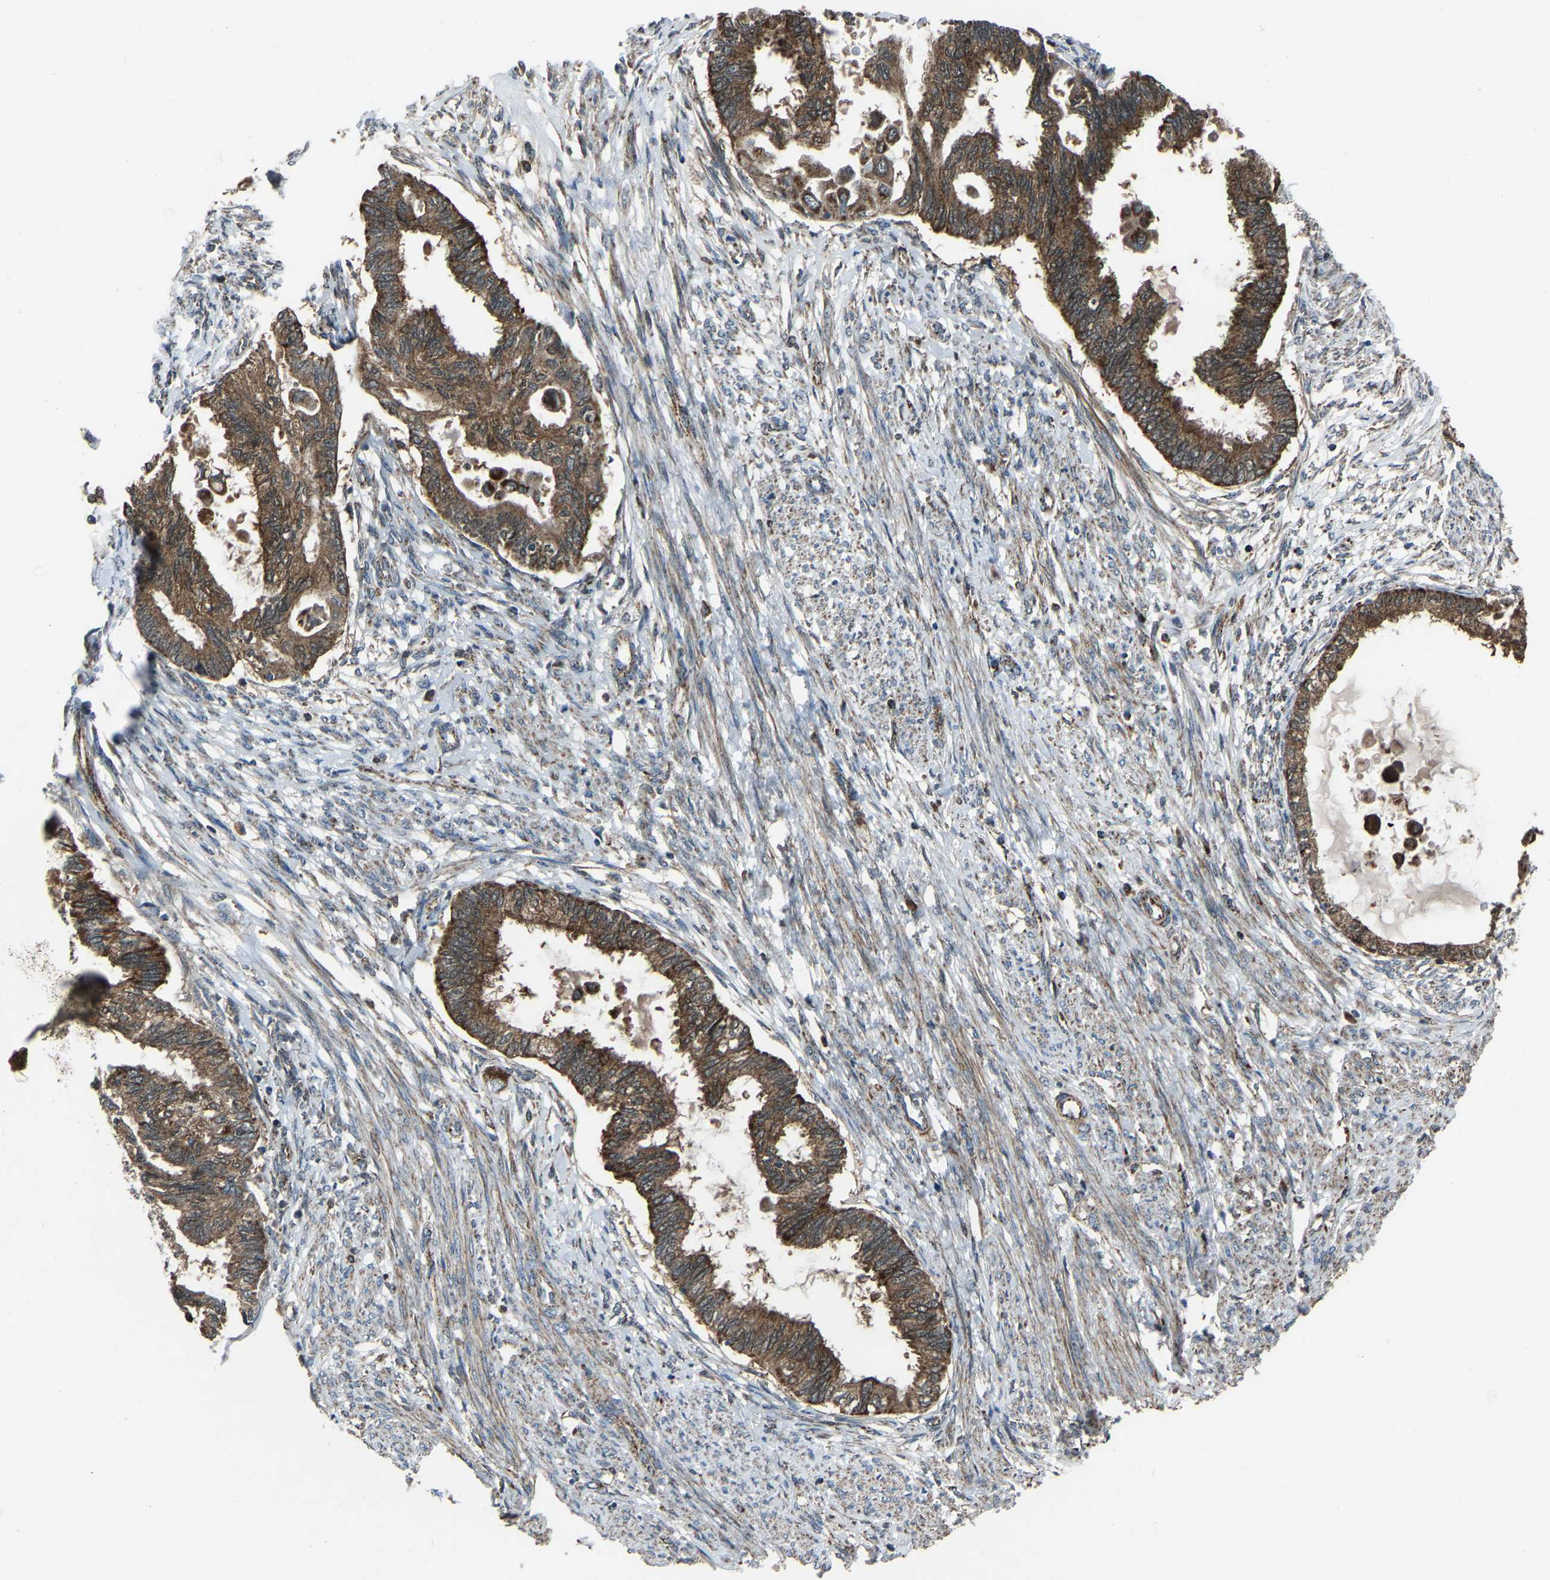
{"staining": {"intensity": "moderate", "quantity": ">75%", "location": "cytoplasmic/membranous"}, "tissue": "cervical cancer", "cell_type": "Tumor cells", "image_type": "cancer", "snomed": [{"axis": "morphology", "description": "Normal tissue, NOS"}, {"axis": "morphology", "description": "Adenocarcinoma, NOS"}, {"axis": "topography", "description": "Cervix"}, {"axis": "topography", "description": "Endometrium"}], "caption": "Tumor cells display medium levels of moderate cytoplasmic/membranous positivity in about >75% of cells in cervical cancer (adenocarcinoma).", "gene": "AKR1A1", "patient": {"sex": "female", "age": 86}}